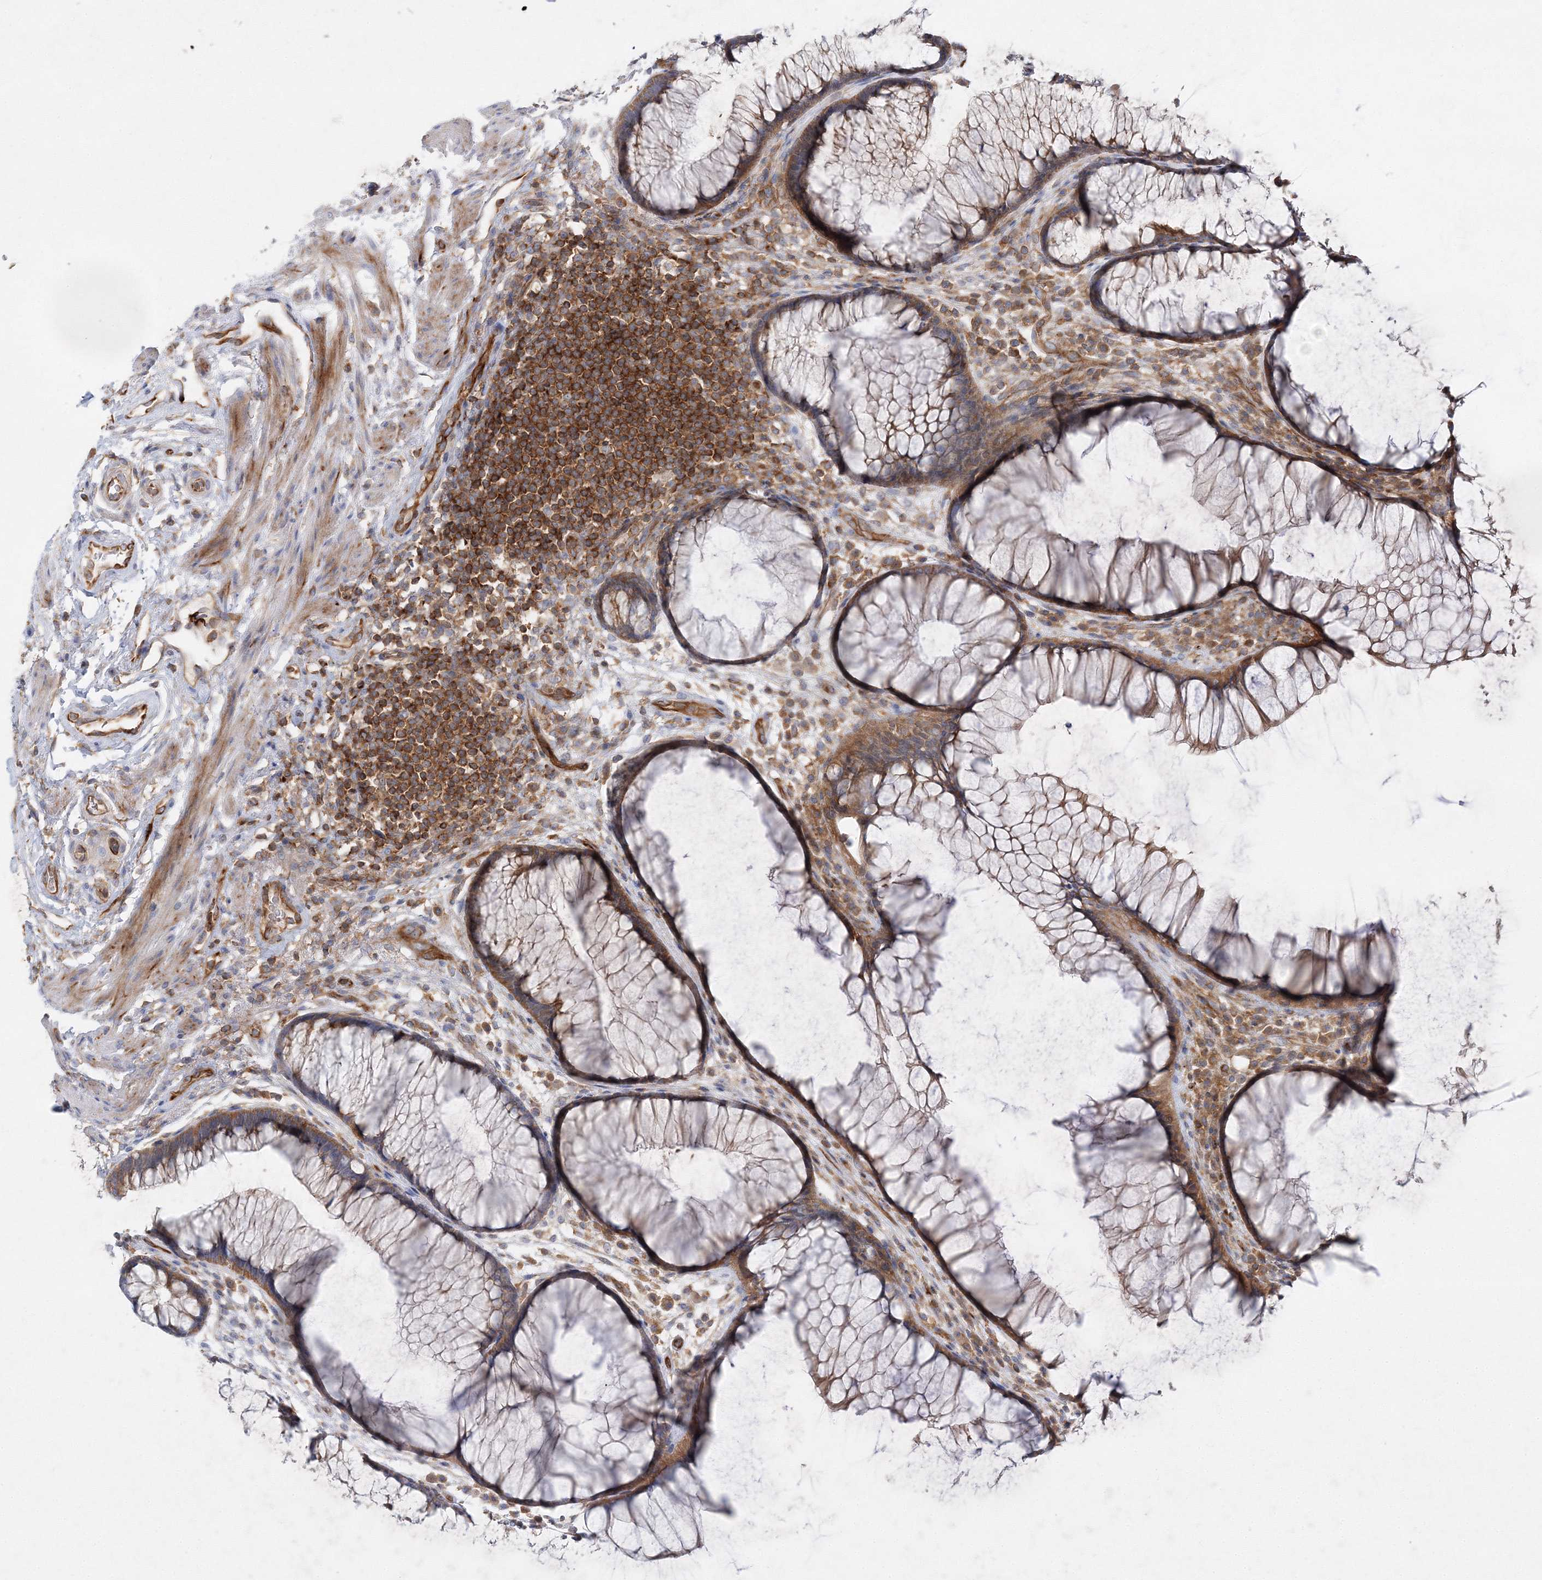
{"staining": {"intensity": "moderate", "quantity": ">75%", "location": "cytoplasmic/membranous"}, "tissue": "rectum", "cell_type": "Glandular cells", "image_type": "normal", "snomed": [{"axis": "morphology", "description": "Normal tissue, NOS"}, {"axis": "topography", "description": "Rectum"}], "caption": "Protein expression analysis of benign human rectum reveals moderate cytoplasmic/membranous staining in approximately >75% of glandular cells.", "gene": "WDR37", "patient": {"sex": "male", "age": 51}}